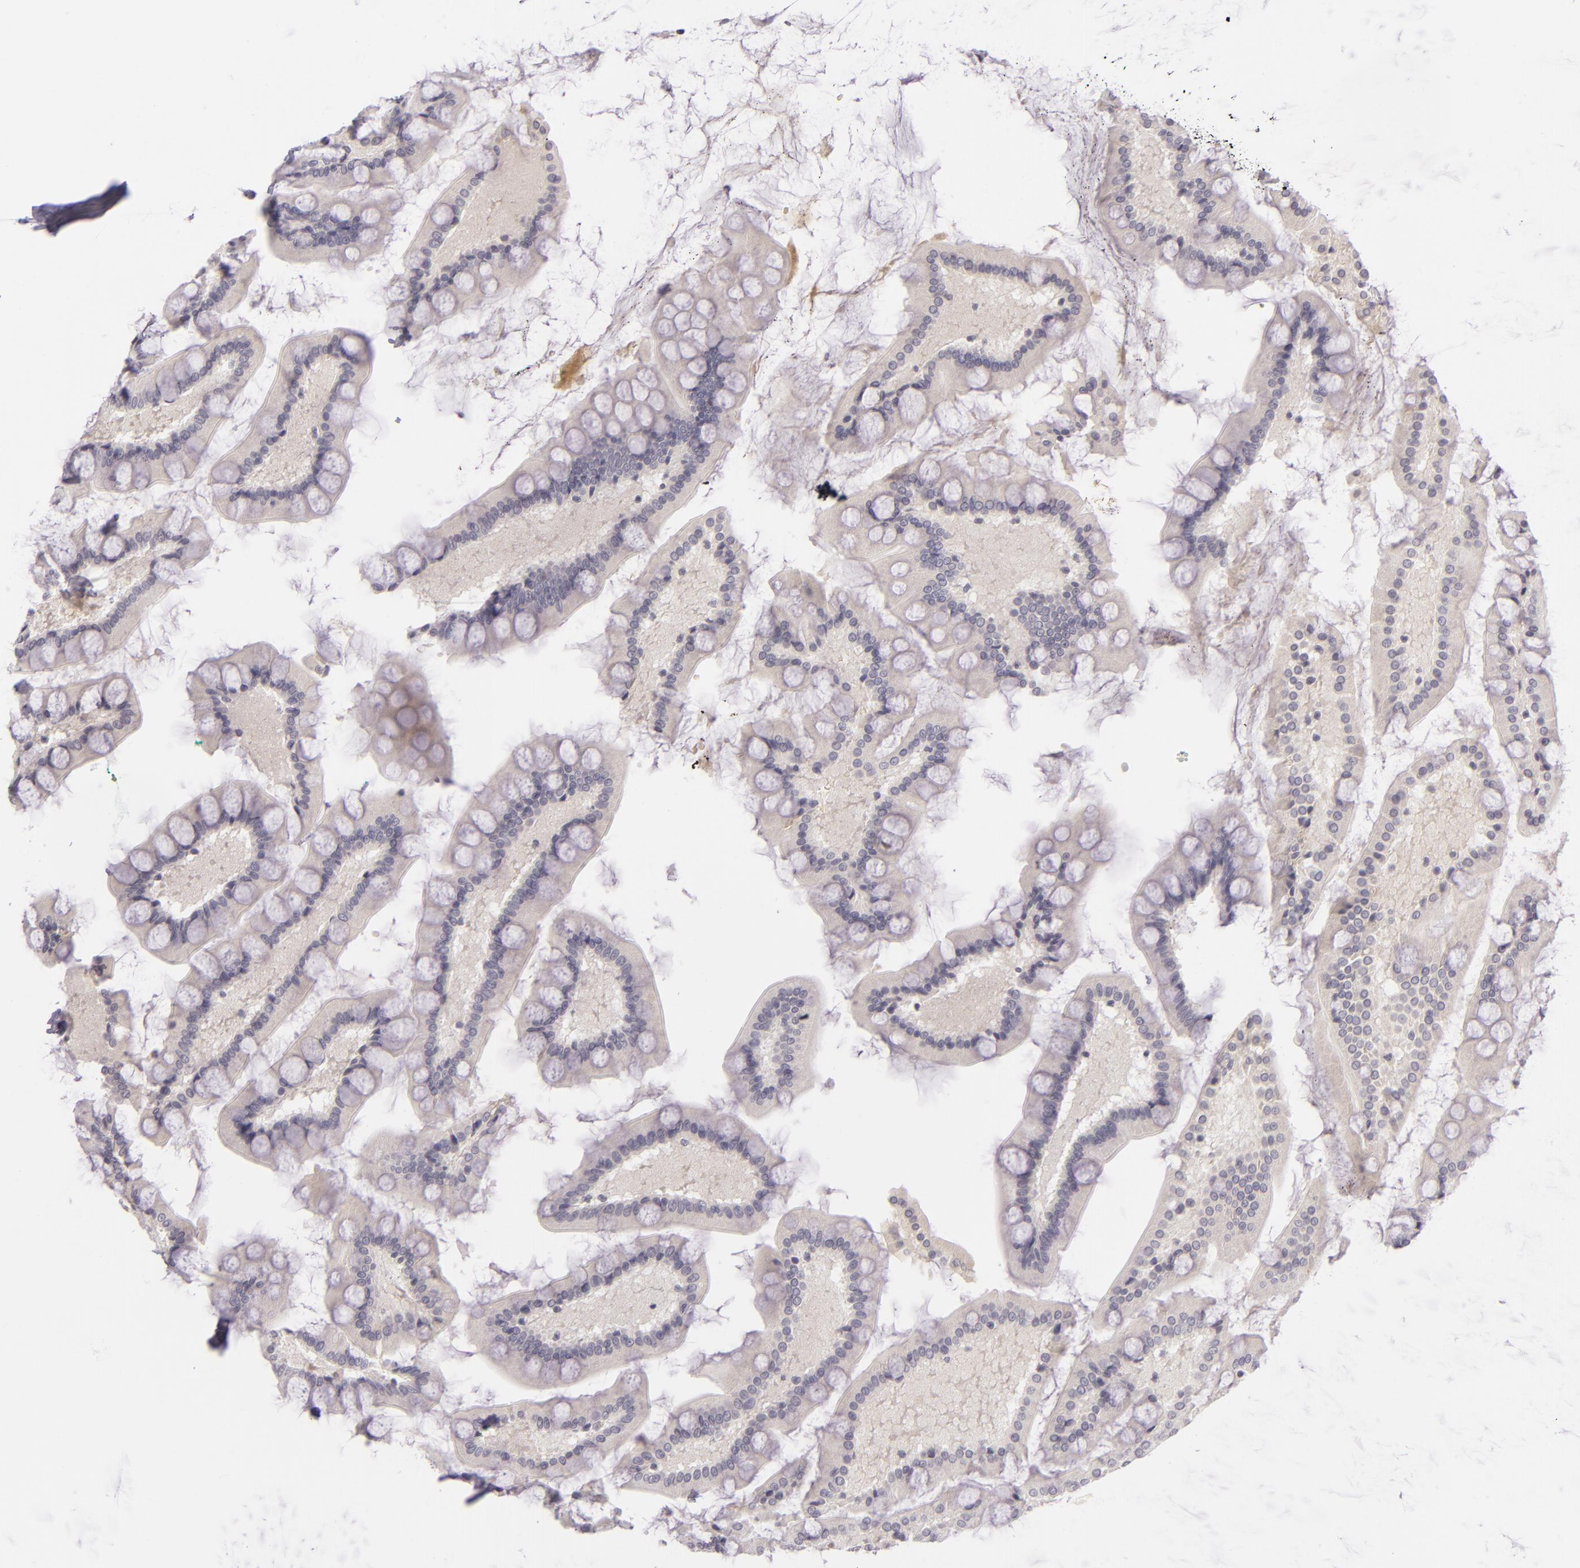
{"staining": {"intensity": "negative", "quantity": "none", "location": "none"}, "tissue": "small intestine", "cell_type": "Glandular cells", "image_type": "normal", "snomed": [{"axis": "morphology", "description": "Normal tissue, NOS"}, {"axis": "topography", "description": "Small intestine"}], "caption": "A high-resolution photomicrograph shows immunohistochemistry staining of normal small intestine, which displays no significant staining in glandular cells. (DAB (3,3'-diaminobenzidine) IHC, high magnification).", "gene": "DAG1", "patient": {"sex": "male", "age": 41}}